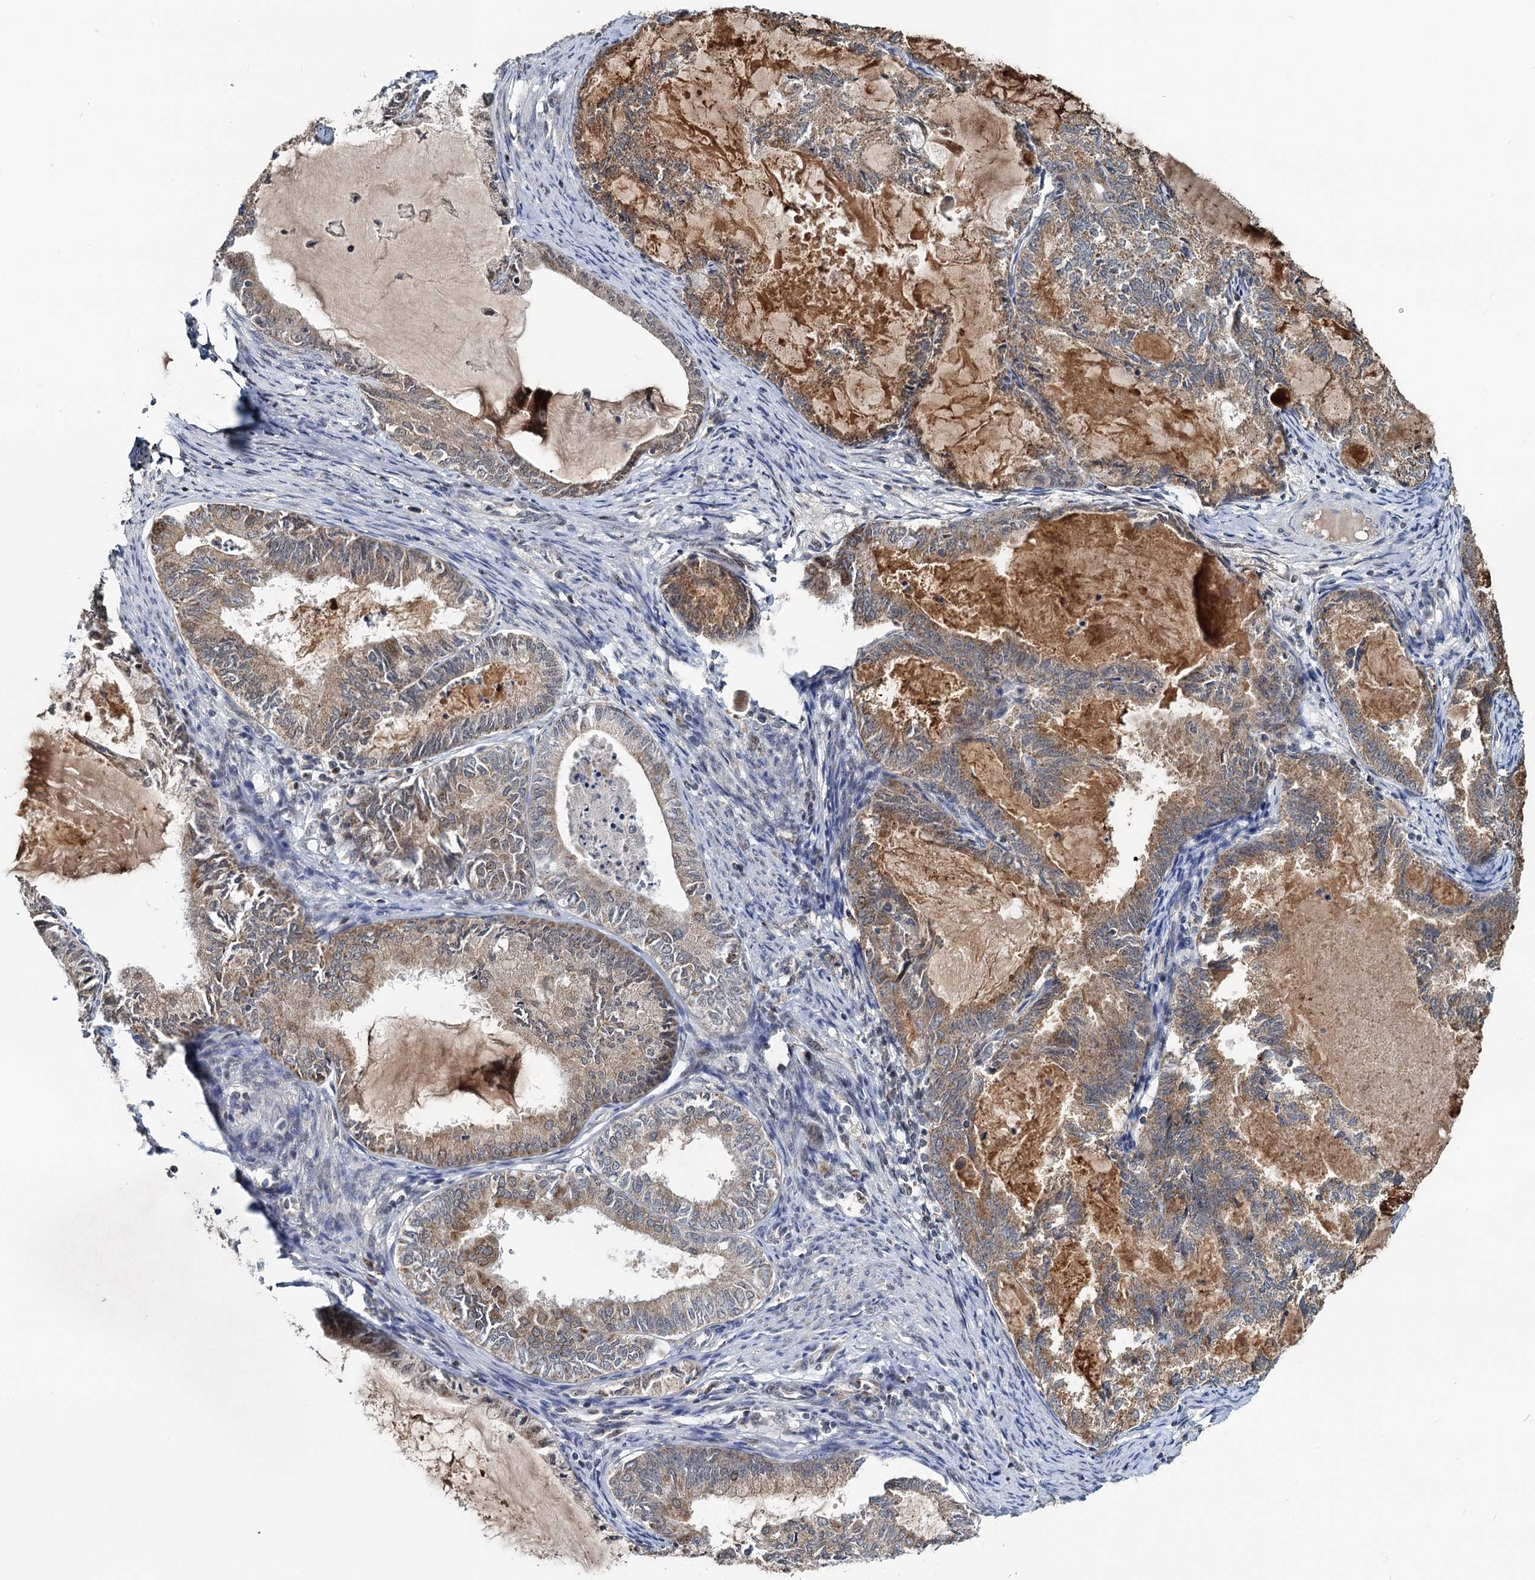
{"staining": {"intensity": "moderate", "quantity": ">75%", "location": "cytoplasmic/membranous"}, "tissue": "endometrial cancer", "cell_type": "Tumor cells", "image_type": "cancer", "snomed": [{"axis": "morphology", "description": "Adenocarcinoma, NOS"}, {"axis": "topography", "description": "Endometrium"}], "caption": "Protein staining by immunohistochemistry shows moderate cytoplasmic/membranous staining in about >75% of tumor cells in adenocarcinoma (endometrial).", "gene": "RITA1", "patient": {"sex": "female", "age": 86}}